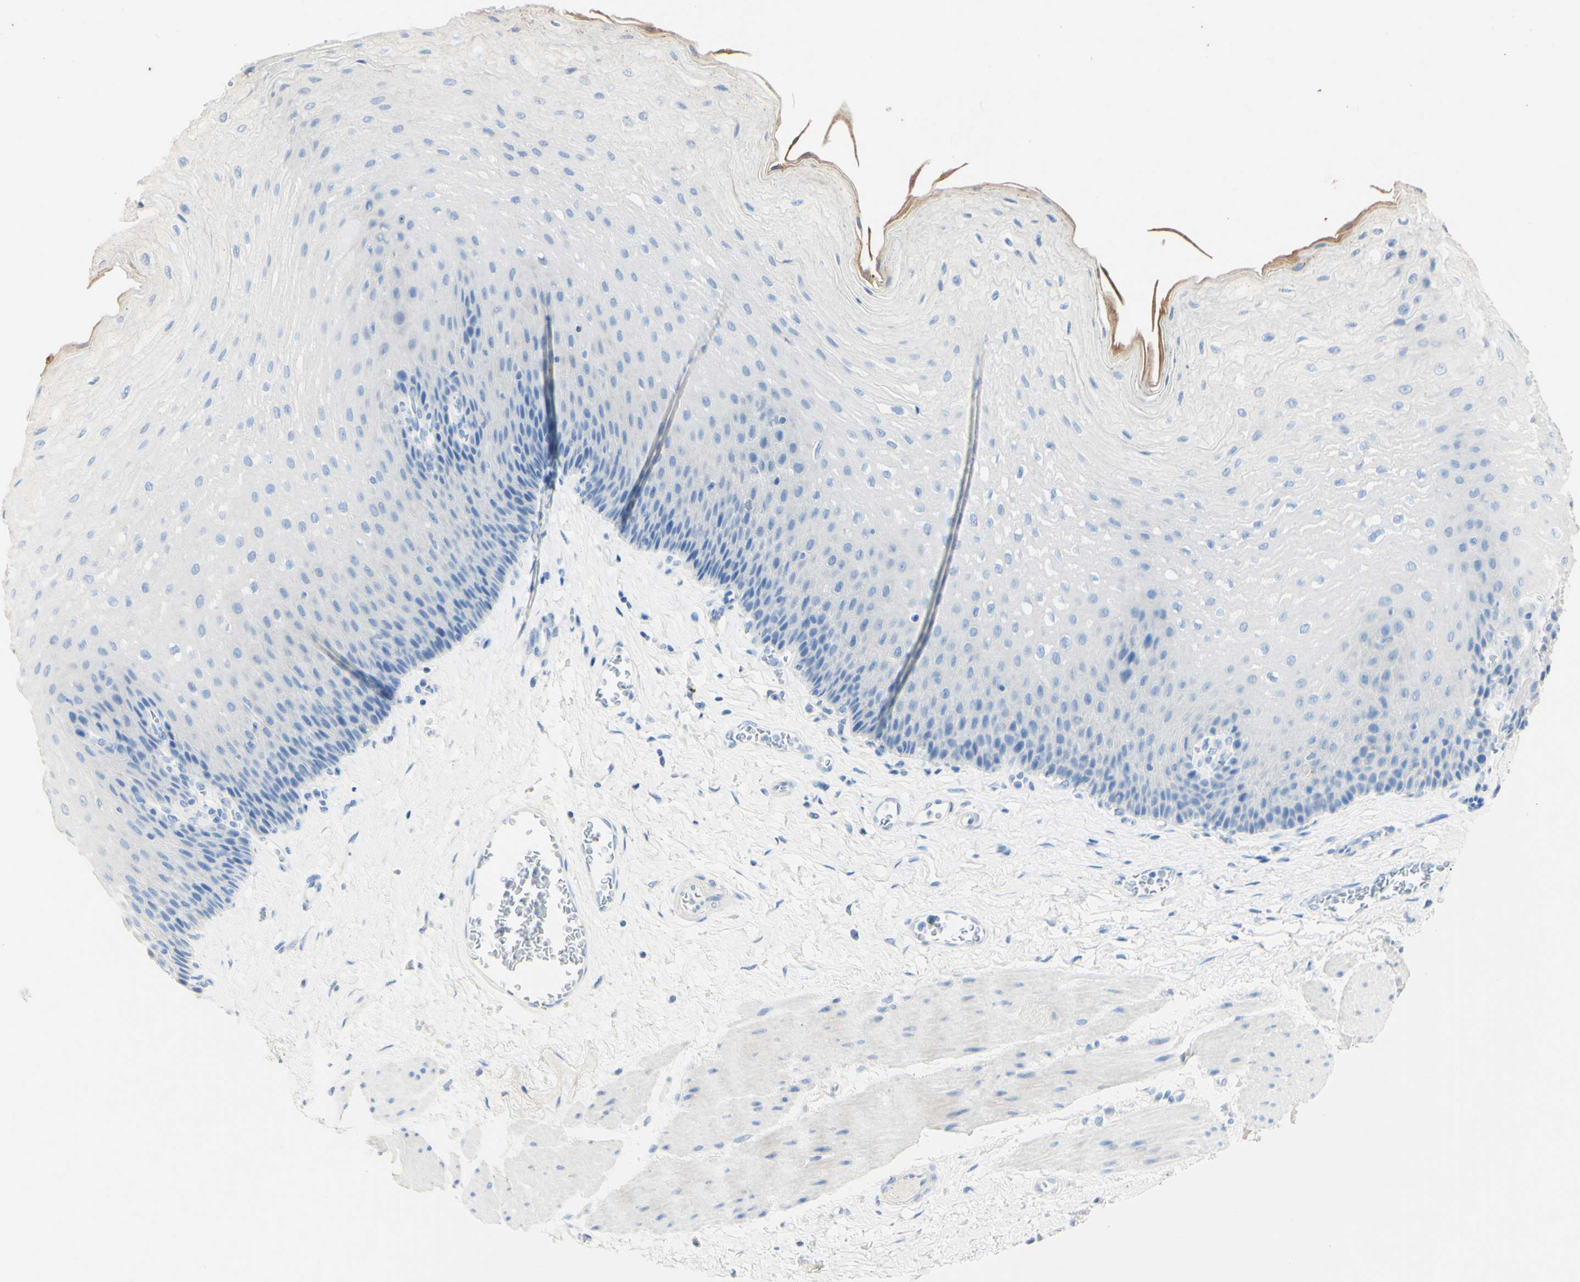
{"staining": {"intensity": "negative", "quantity": "none", "location": "none"}, "tissue": "esophagus", "cell_type": "Squamous epithelial cells", "image_type": "normal", "snomed": [{"axis": "morphology", "description": "Normal tissue, NOS"}, {"axis": "topography", "description": "Esophagus"}], "caption": "DAB (3,3'-diaminobenzidine) immunohistochemical staining of normal esophagus displays no significant expression in squamous epithelial cells. (DAB (3,3'-diaminobenzidine) immunohistochemistry, high magnification).", "gene": "PIGR", "patient": {"sex": "female", "age": 72}}